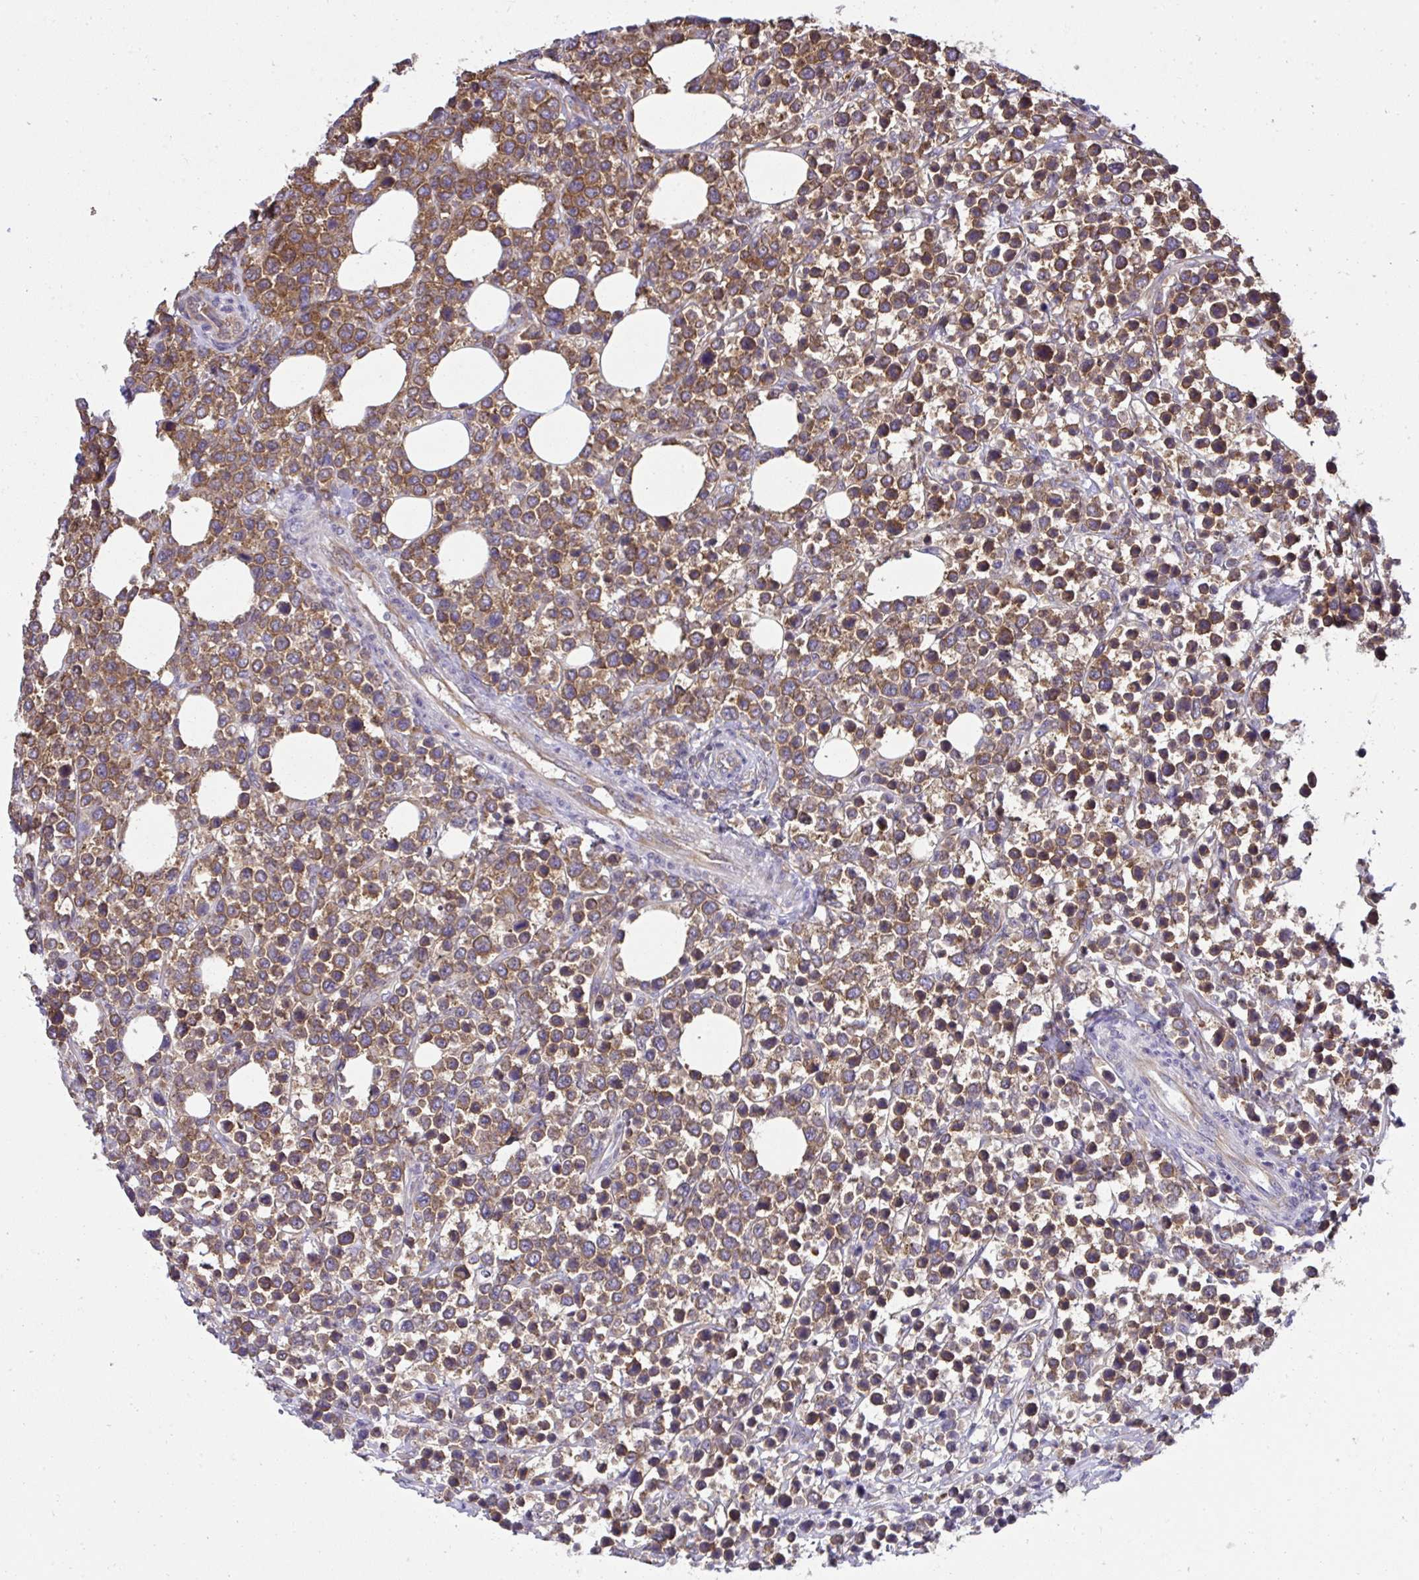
{"staining": {"intensity": "moderate", "quantity": ">75%", "location": "cytoplasmic/membranous"}, "tissue": "lymphoma", "cell_type": "Tumor cells", "image_type": "cancer", "snomed": [{"axis": "morphology", "description": "Malignant lymphoma, non-Hodgkin's type, High grade"}, {"axis": "topography", "description": "Soft tissue"}], "caption": "IHC photomicrograph of malignant lymphoma, non-Hodgkin's type (high-grade) stained for a protein (brown), which demonstrates medium levels of moderate cytoplasmic/membranous expression in approximately >75% of tumor cells.", "gene": "RPS7", "patient": {"sex": "female", "age": 56}}